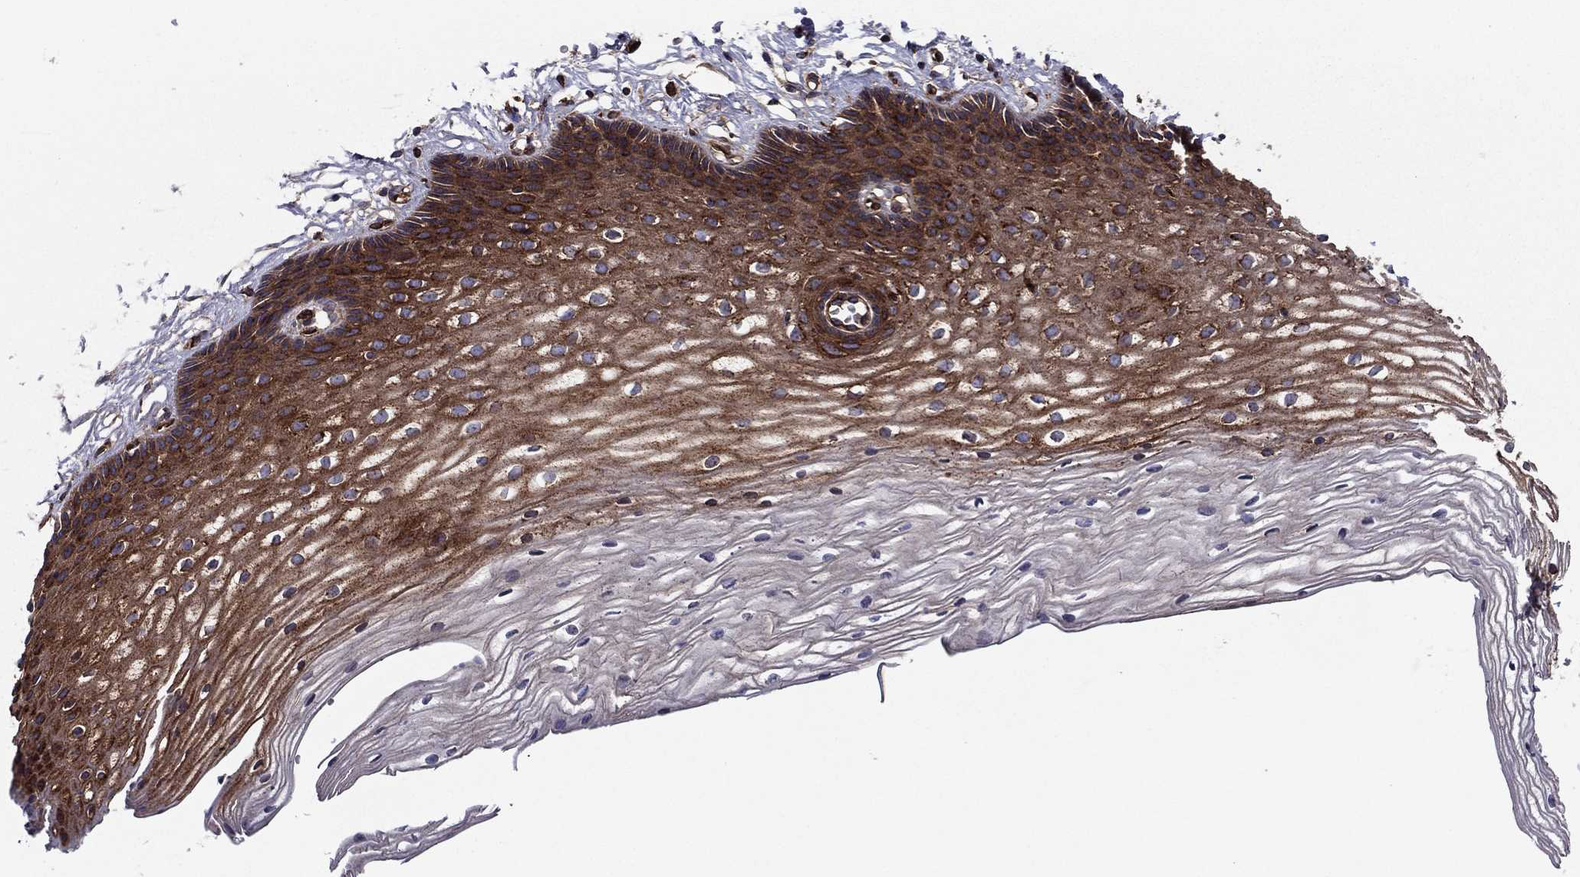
{"staining": {"intensity": "negative", "quantity": "none", "location": "none"}, "tissue": "cervix", "cell_type": "Glandular cells", "image_type": "normal", "snomed": [{"axis": "morphology", "description": "Normal tissue, NOS"}, {"axis": "topography", "description": "Cervix"}], "caption": "The immunohistochemistry (IHC) histopathology image has no significant staining in glandular cells of cervix.", "gene": "EHBP1L1", "patient": {"sex": "female", "age": 40}}